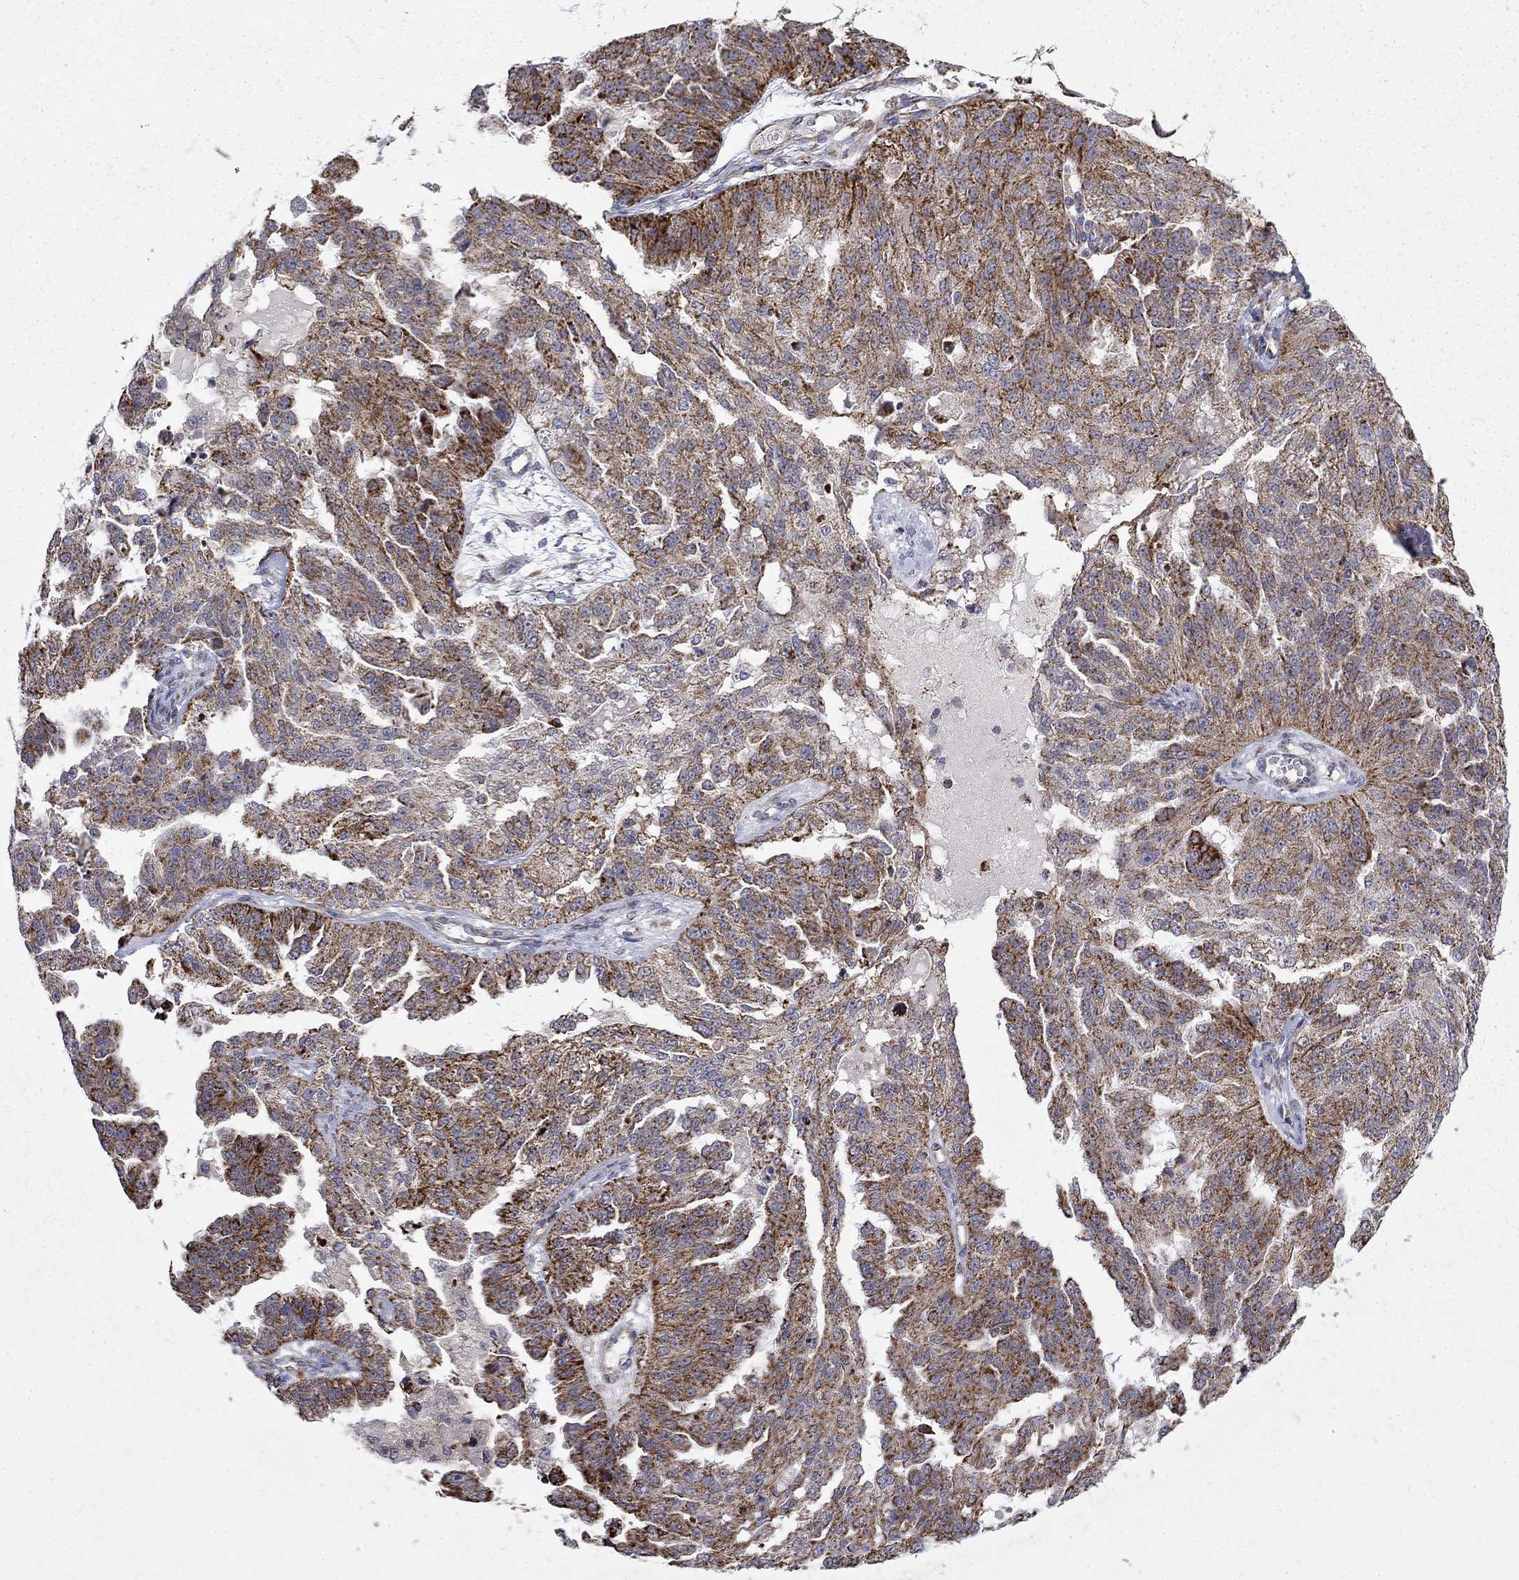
{"staining": {"intensity": "strong", "quantity": "25%-75%", "location": "cytoplasmic/membranous"}, "tissue": "ovarian cancer", "cell_type": "Tumor cells", "image_type": "cancer", "snomed": [{"axis": "morphology", "description": "Cystadenocarcinoma, serous, NOS"}, {"axis": "topography", "description": "Ovary"}], "caption": "High-magnification brightfield microscopy of ovarian serous cystadenocarcinoma stained with DAB (brown) and counterstained with hematoxylin (blue). tumor cells exhibit strong cytoplasmic/membranous positivity is present in about25%-75% of cells.", "gene": "PCBP3", "patient": {"sex": "female", "age": 58}}